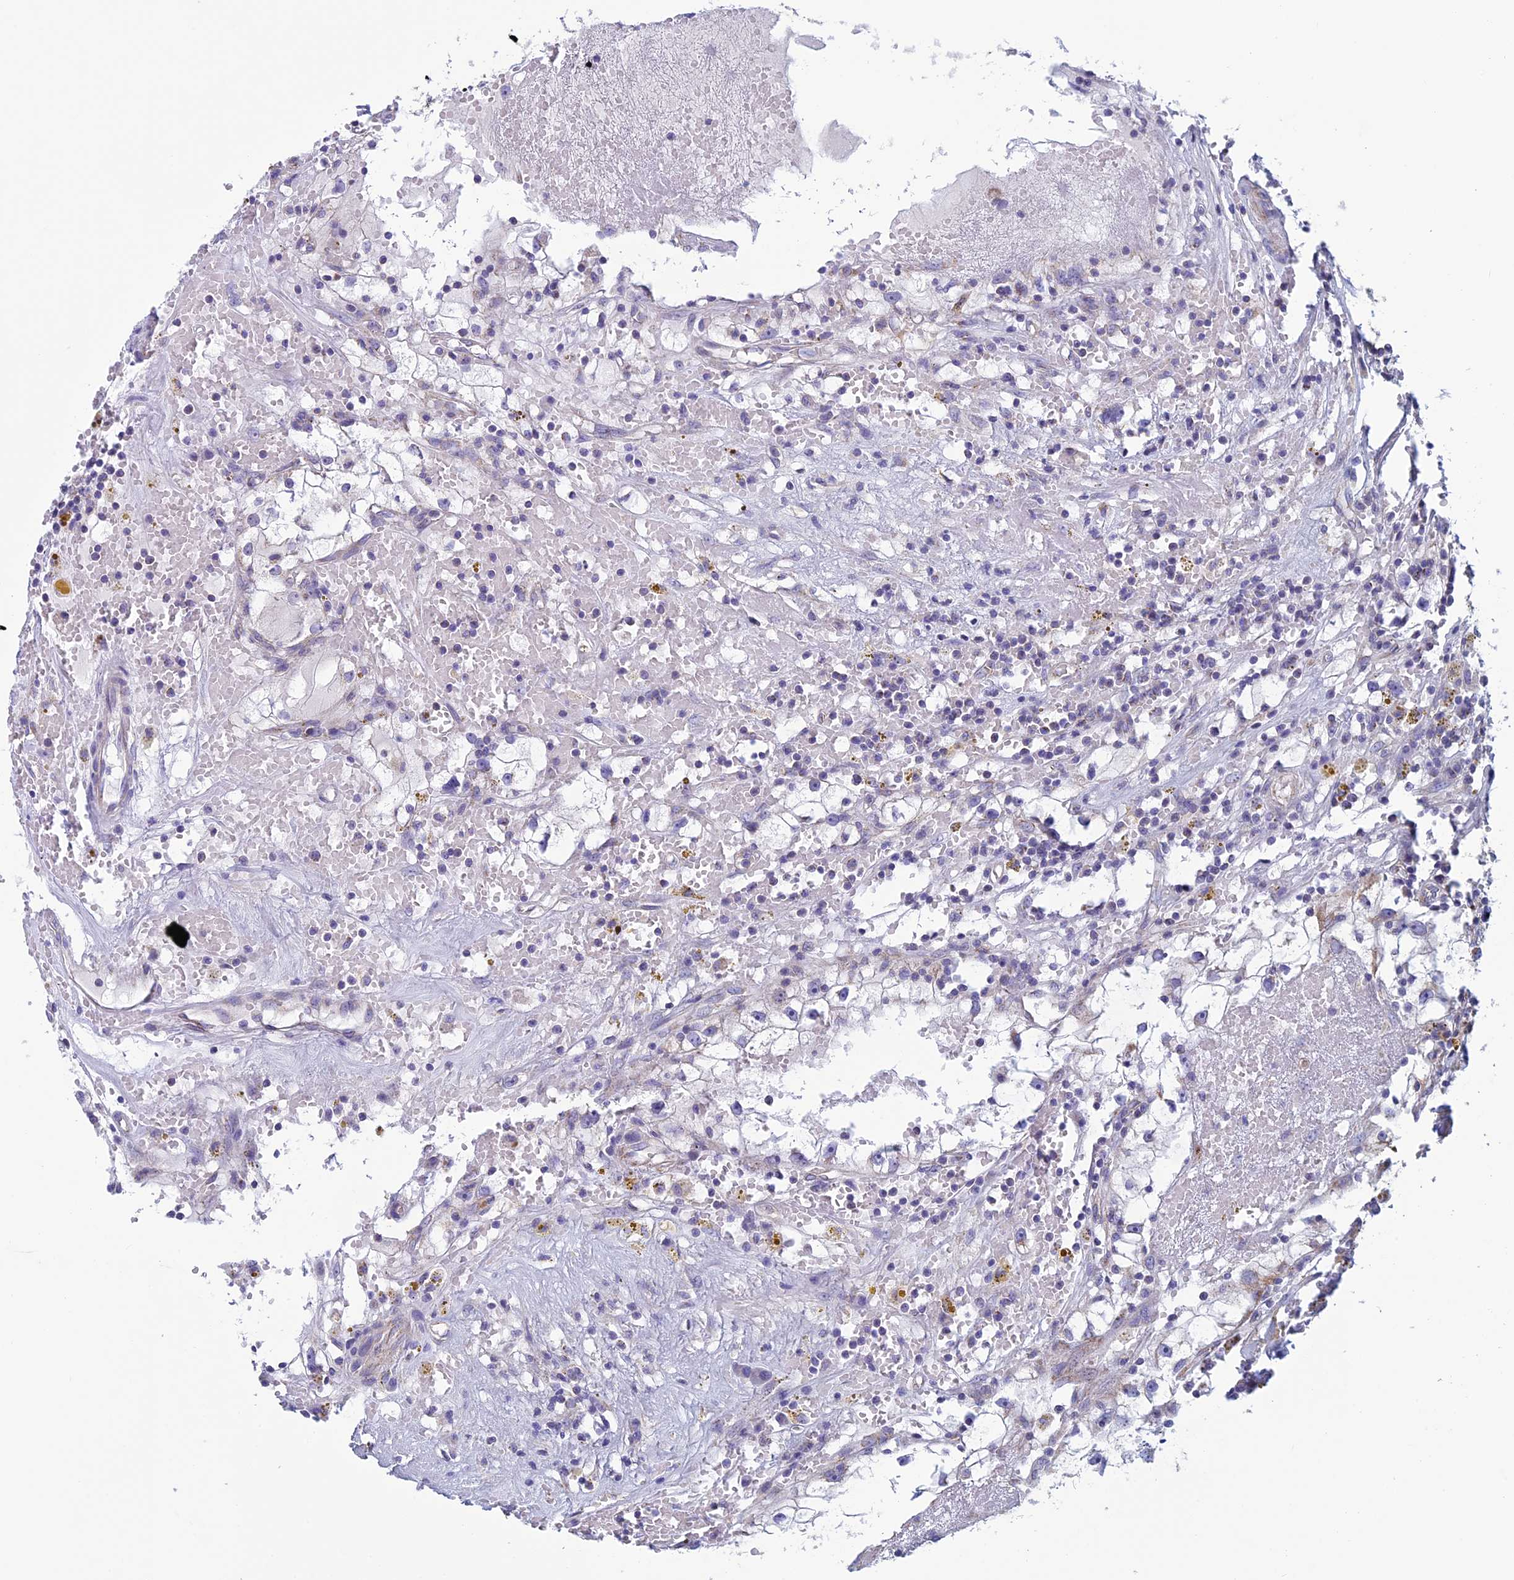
{"staining": {"intensity": "negative", "quantity": "none", "location": "none"}, "tissue": "renal cancer", "cell_type": "Tumor cells", "image_type": "cancer", "snomed": [{"axis": "morphology", "description": "Adenocarcinoma, NOS"}, {"axis": "topography", "description": "Kidney"}], "caption": "DAB immunohistochemical staining of human renal adenocarcinoma reveals no significant expression in tumor cells. (Brightfield microscopy of DAB (3,3'-diaminobenzidine) immunohistochemistry (IHC) at high magnification).", "gene": "MFSD12", "patient": {"sex": "male", "age": 56}}